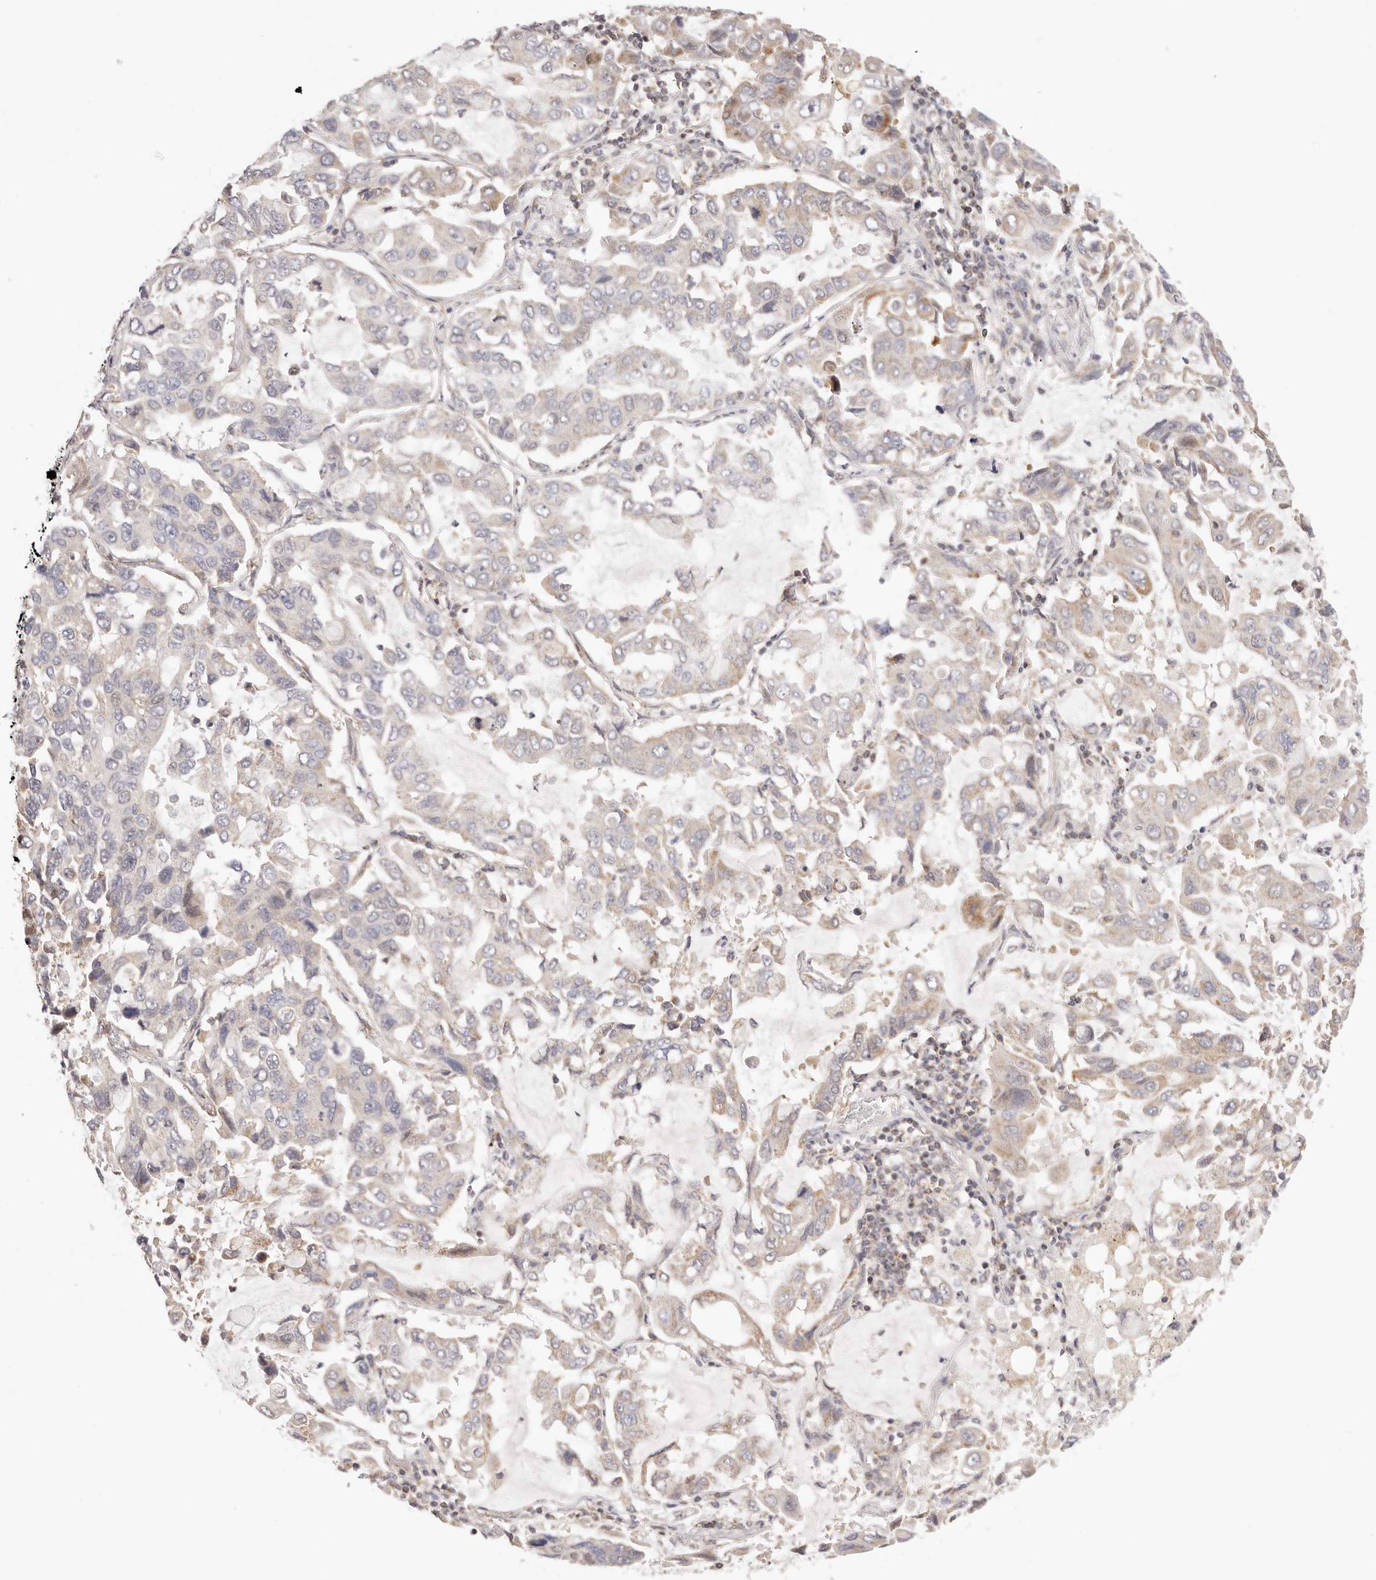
{"staining": {"intensity": "weak", "quantity": "<25%", "location": "cytoplasmic/membranous"}, "tissue": "lung cancer", "cell_type": "Tumor cells", "image_type": "cancer", "snomed": [{"axis": "morphology", "description": "Adenocarcinoma, NOS"}, {"axis": "topography", "description": "Lung"}], "caption": "IHC of human adenocarcinoma (lung) exhibits no expression in tumor cells.", "gene": "KCMF1", "patient": {"sex": "male", "age": 64}}